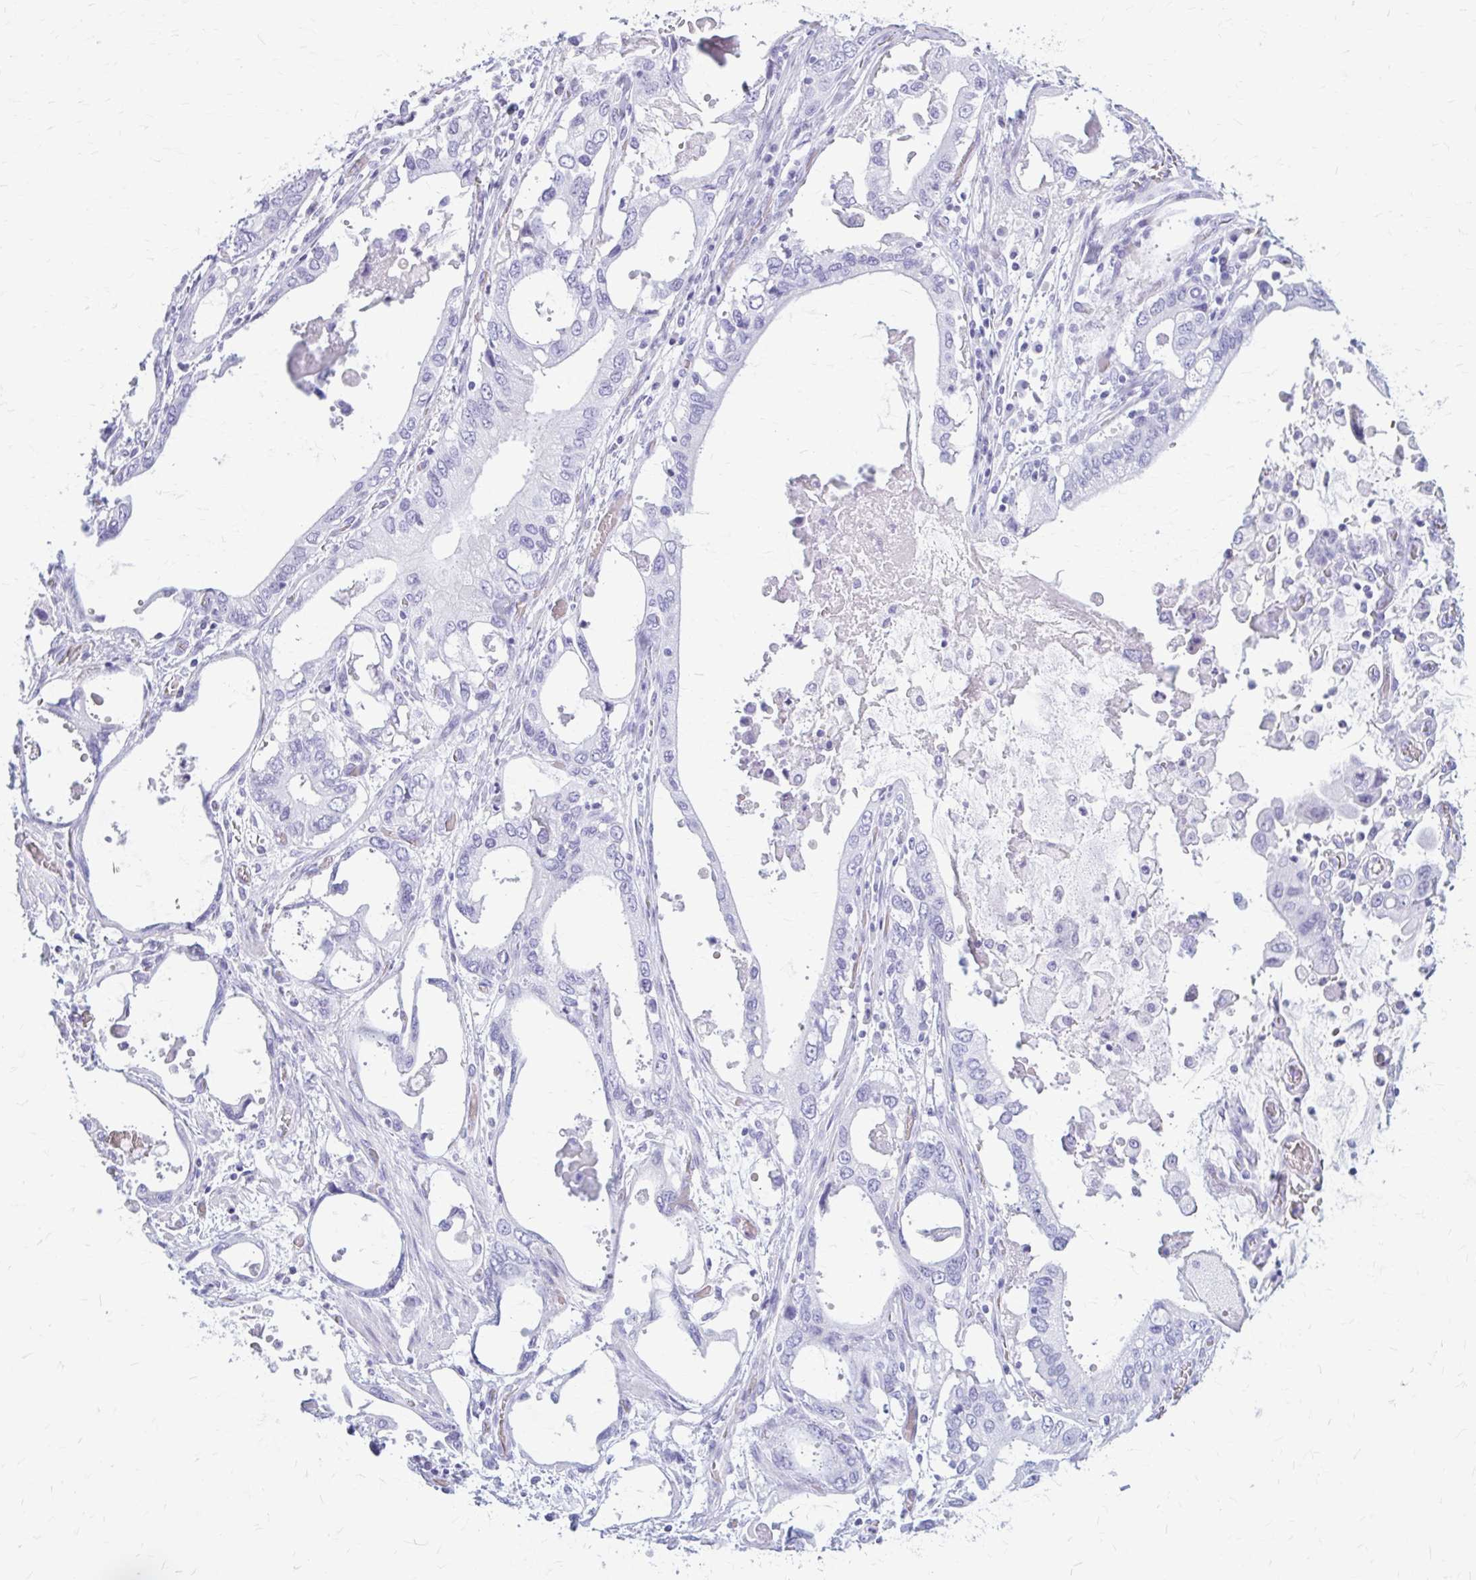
{"staining": {"intensity": "negative", "quantity": "none", "location": "none"}, "tissue": "stomach cancer", "cell_type": "Tumor cells", "image_type": "cancer", "snomed": [{"axis": "morphology", "description": "Adenocarcinoma, NOS"}, {"axis": "topography", "description": "Stomach, upper"}], "caption": "Immunohistochemistry of stomach cancer (adenocarcinoma) shows no staining in tumor cells.", "gene": "KLHDC7A", "patient": {"sex": "male", "age": 74}}